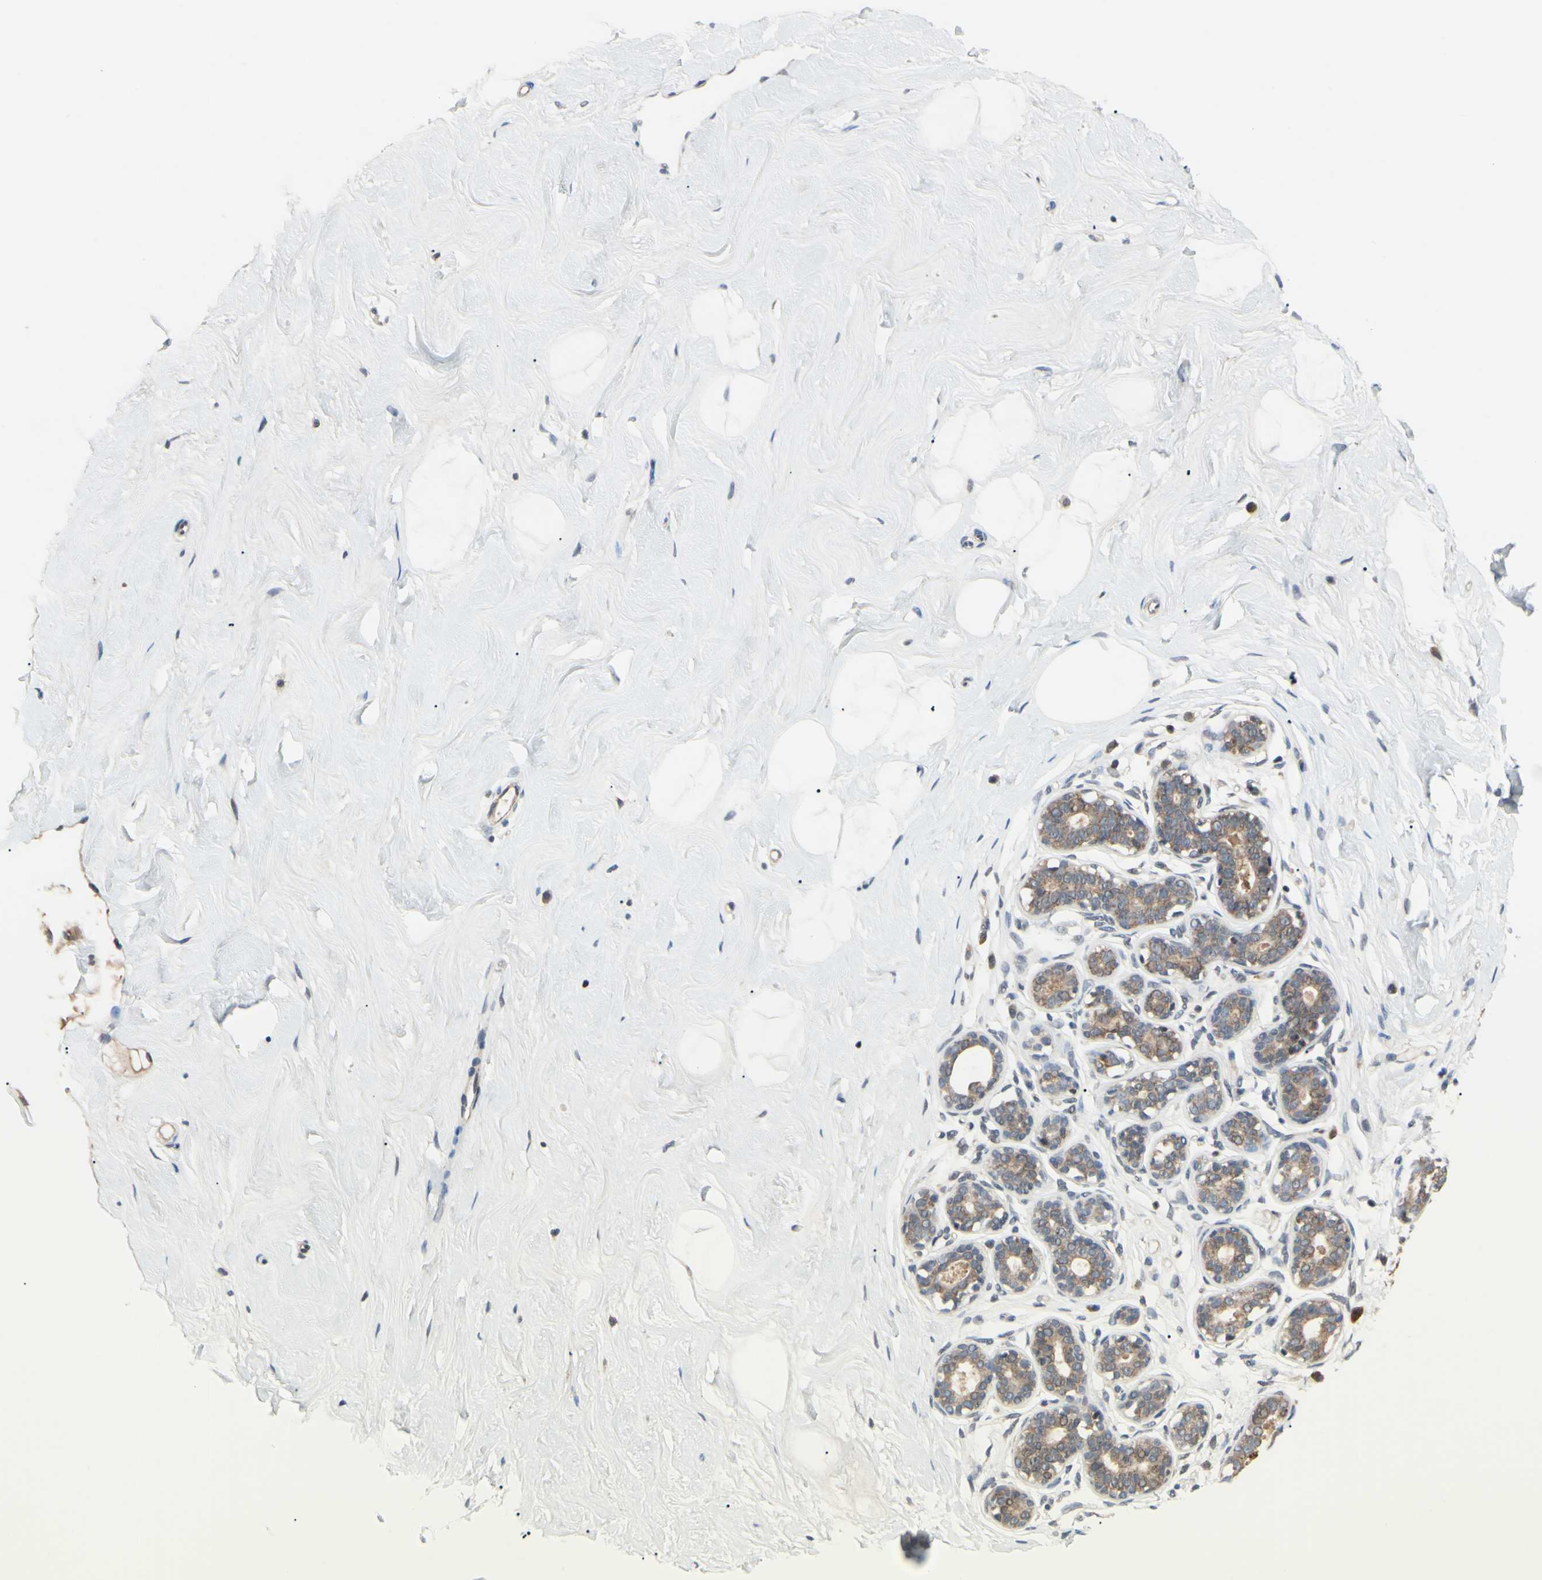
{"staining": {"intensity": "negative", "quantity": "none", "location": "none"}, "tissue": "breast", "cell_type": "Adipocytes", "image_type": "normal", "snomed": [{"axis": "morphology", "description": "Normal tissue, NOS"}, {"axis": "topography", "description": "Breast"}], "caption": "Photomicrograph shows no significant protein positivity in adipocytes of benign breast.", "gene": "SP4", "patient": {"sex": "female", "age": 23}}